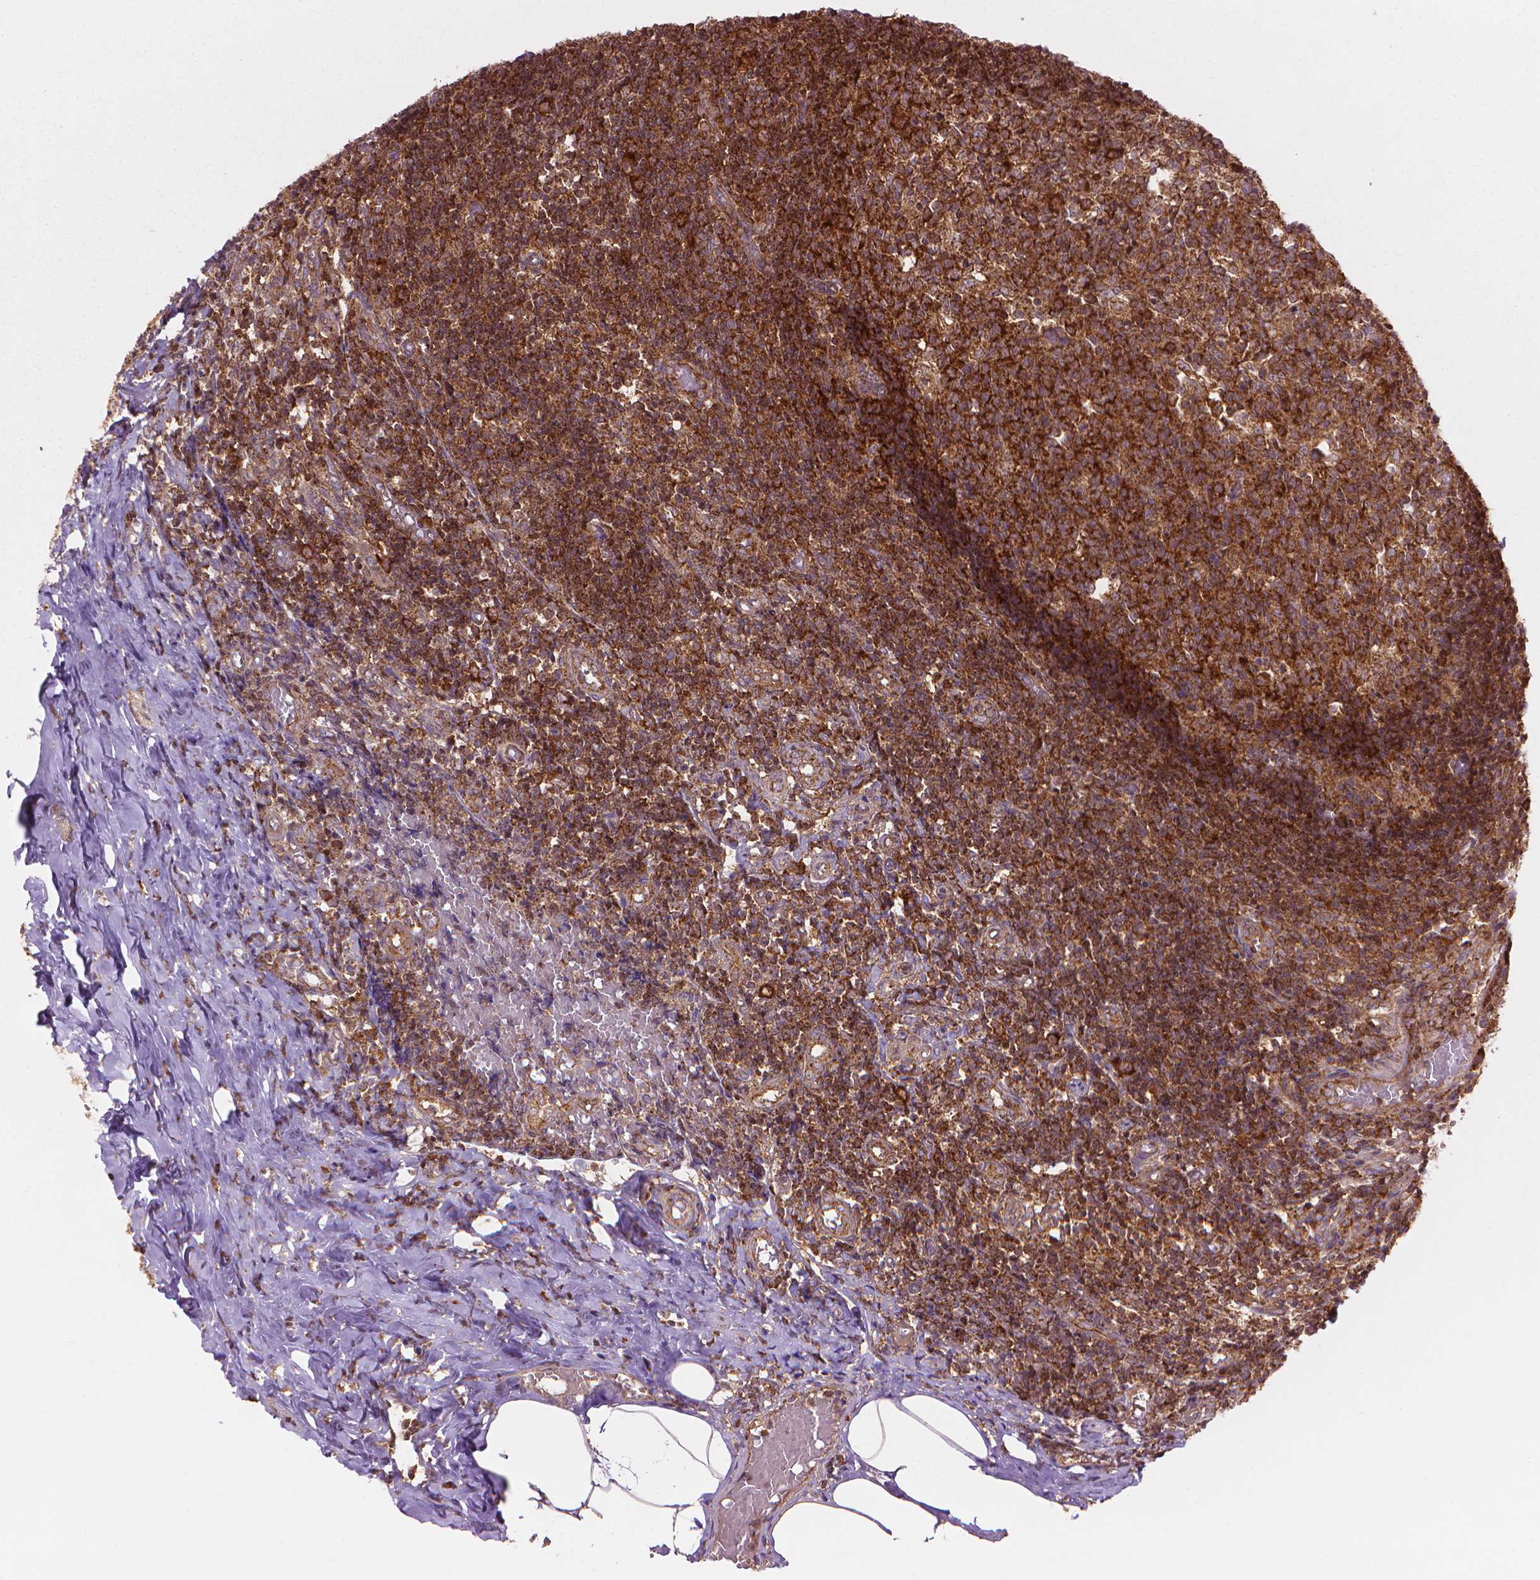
{"staining": {"intensity": "strong", "quantity": ">75%", "location": "cytoplasmic/membranous"}, "tissue": "appendix", "cell_type": "Glandular cells", "image_type": "normal", "snomed": [{"axis": "morphology", "description": "Normal tissue, NOS"}, {"axis": "topography", "description": "Appendix"}], "caption": "The histopathology image shows a brown stain indicating the presence of a protein in the cytoplasmic/membranous of glandular cells in appendix. The staining was performed using DAB (3,3'-diaminobenzidine), with brown indicating positive protein expression. Nuclei are stained blue with hematoxylin.", "gene": "VARS2", "patient": {"sex": "female", "age": 32}}